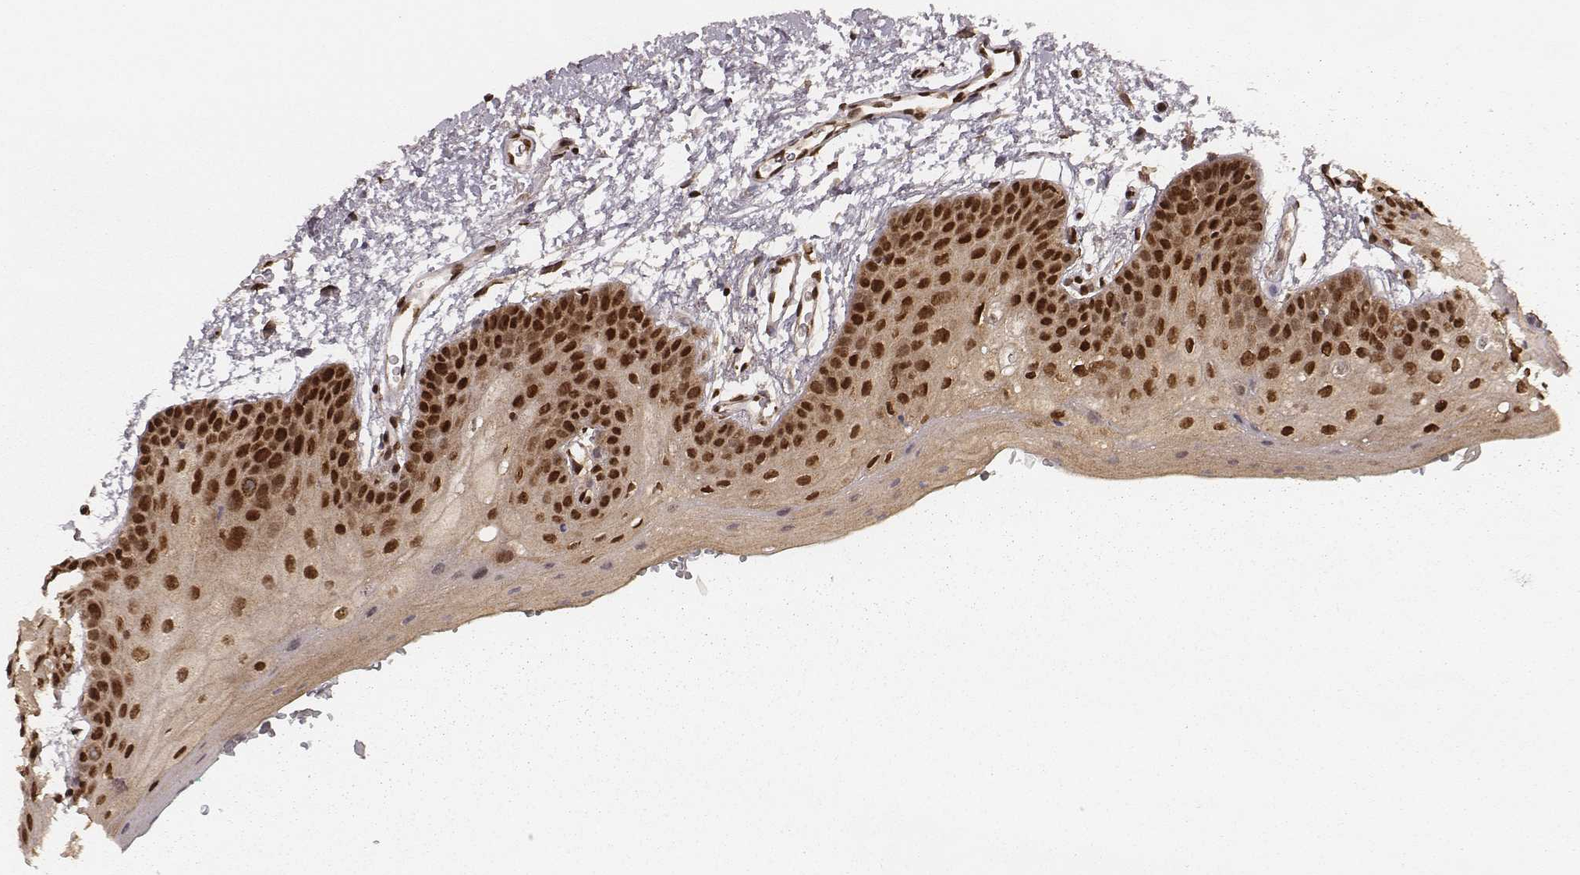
{"staining": {"intensity": "strong", "quantity": ">75%", "location": "cytoplasmic/membranous,nuclear"}, "tissue": "oral mucosa", "cell_type": "Squamous epithelial cells", "image_type": "normal", "snomed": [{"axis": "morphology", "description": "Normal tissue, NOS"}, {"axis": "morphology", "description": "Squamous cell carcinoma, NOS"}, {"axis": "topography", "description": "Oral tissue"}, {"axis": "topography", "description": "Head-Neck"}], "caption": "Strong cytoplasmic/membranous,nuclear staining is appreciated in approximately >75% of squamous epithelial cells in unremarkable oral mucosa.", "gene": "NFX1", "patient": {"sex": "female", "age": 50}}